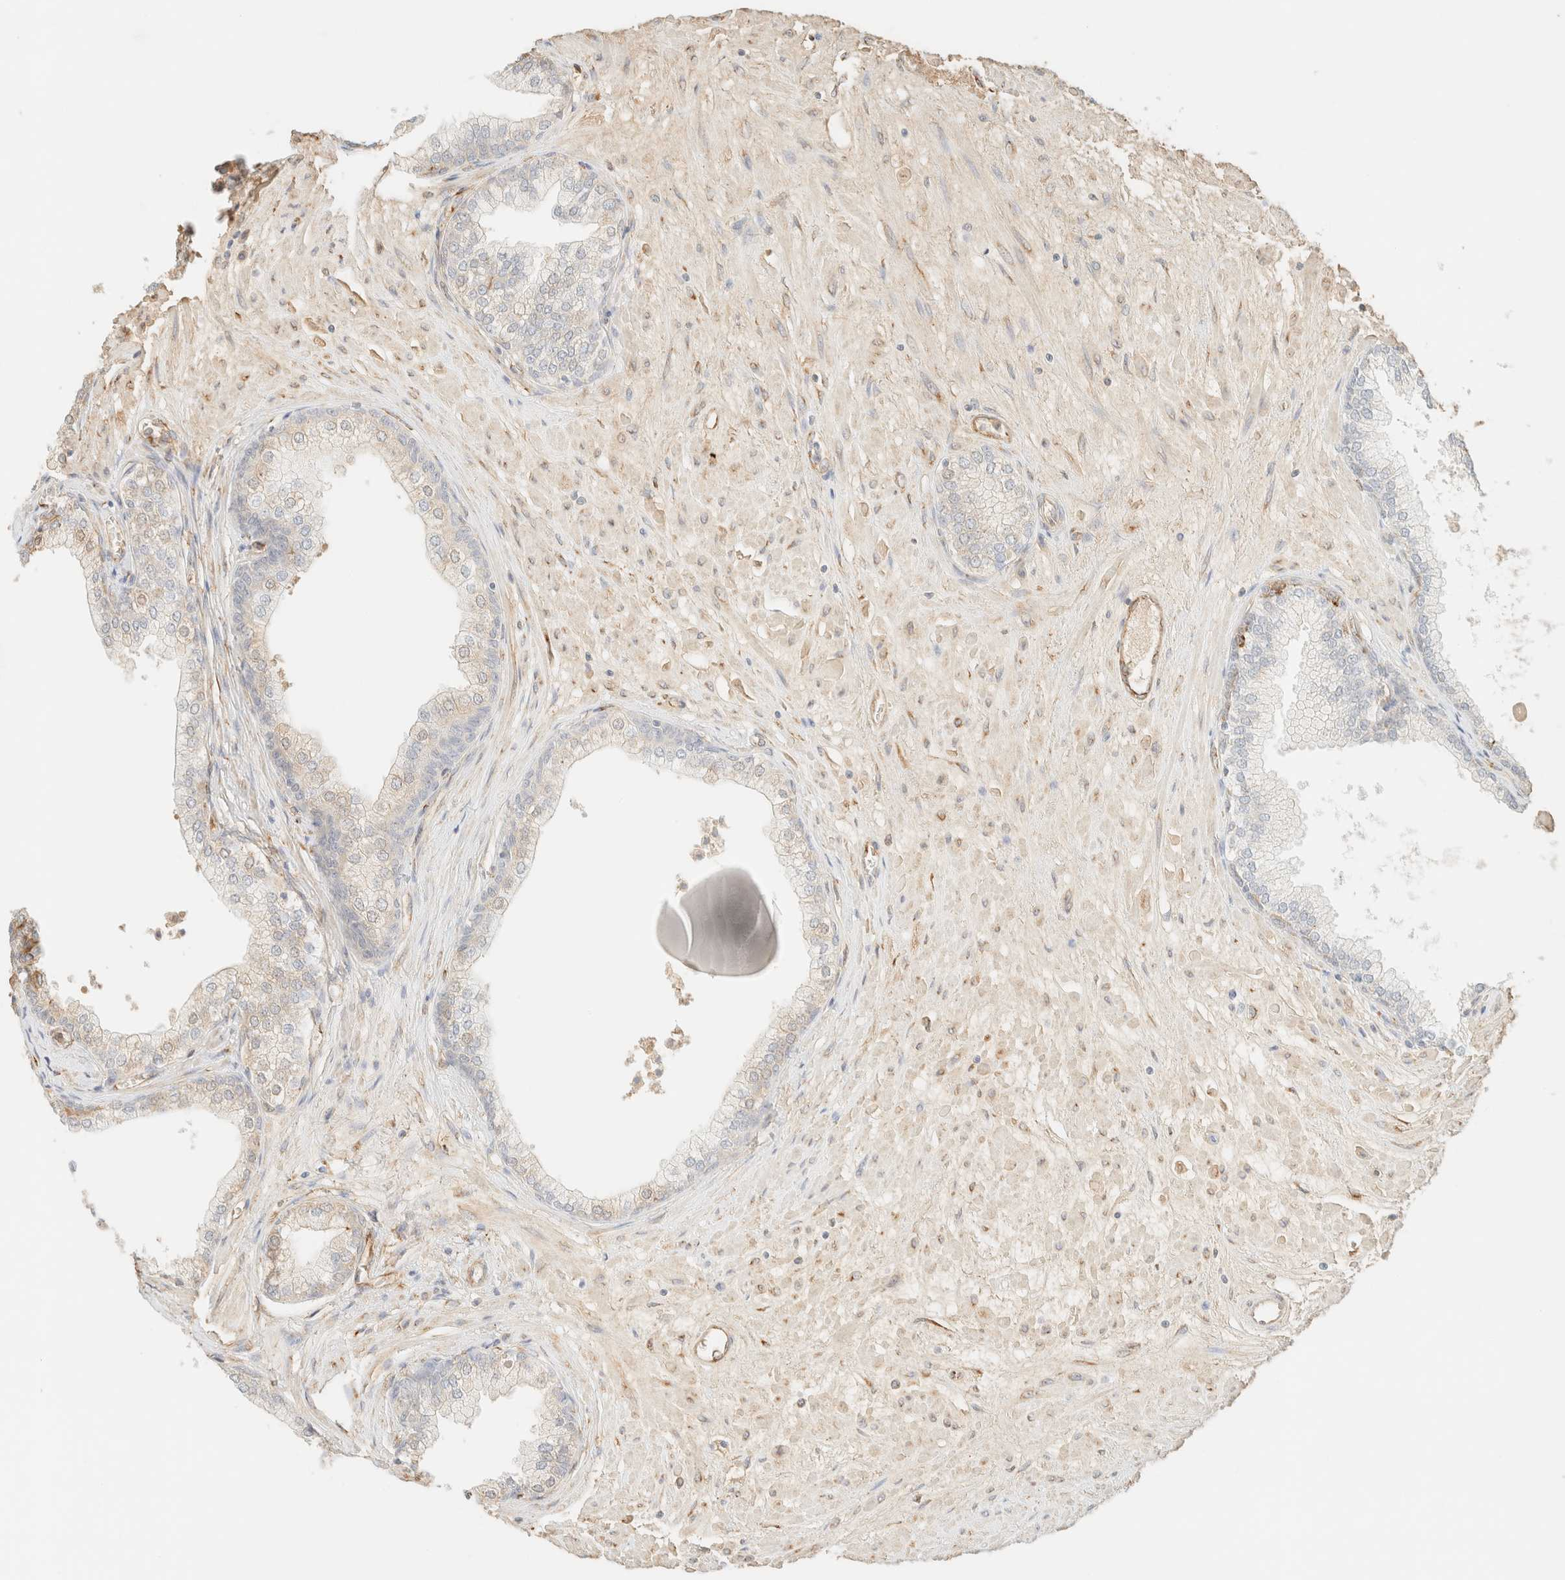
{"staining": {"intensity": "weak", "quantity": "<25%", "location": "cytoplasmic/membranous"}, "tissue": "prostate", "cell_type": "Glandular cells", "image_type": "normal", "snomed": [{"axis": "morphology", "description": "Normal tissue, NOS"}, {"axis": "morphology", "description": "Urothelial carcinoma, Low grade"}, {"axis": "topography", "description": "Urinary bladder"}, {"axis": "topography", "description": "Prostate"}], "caption": "Micrograph shows no significant protein positivity in glandular cells of unremarkable prostate. Brightfield microscopy of IHC stained with DAB (3,3'-diaminobenzidine) (brown) and hematoxylin (blue), captured at high magnification.", "gene": "SPARCL1", "patient": {"sex": "male", "age": 60}}